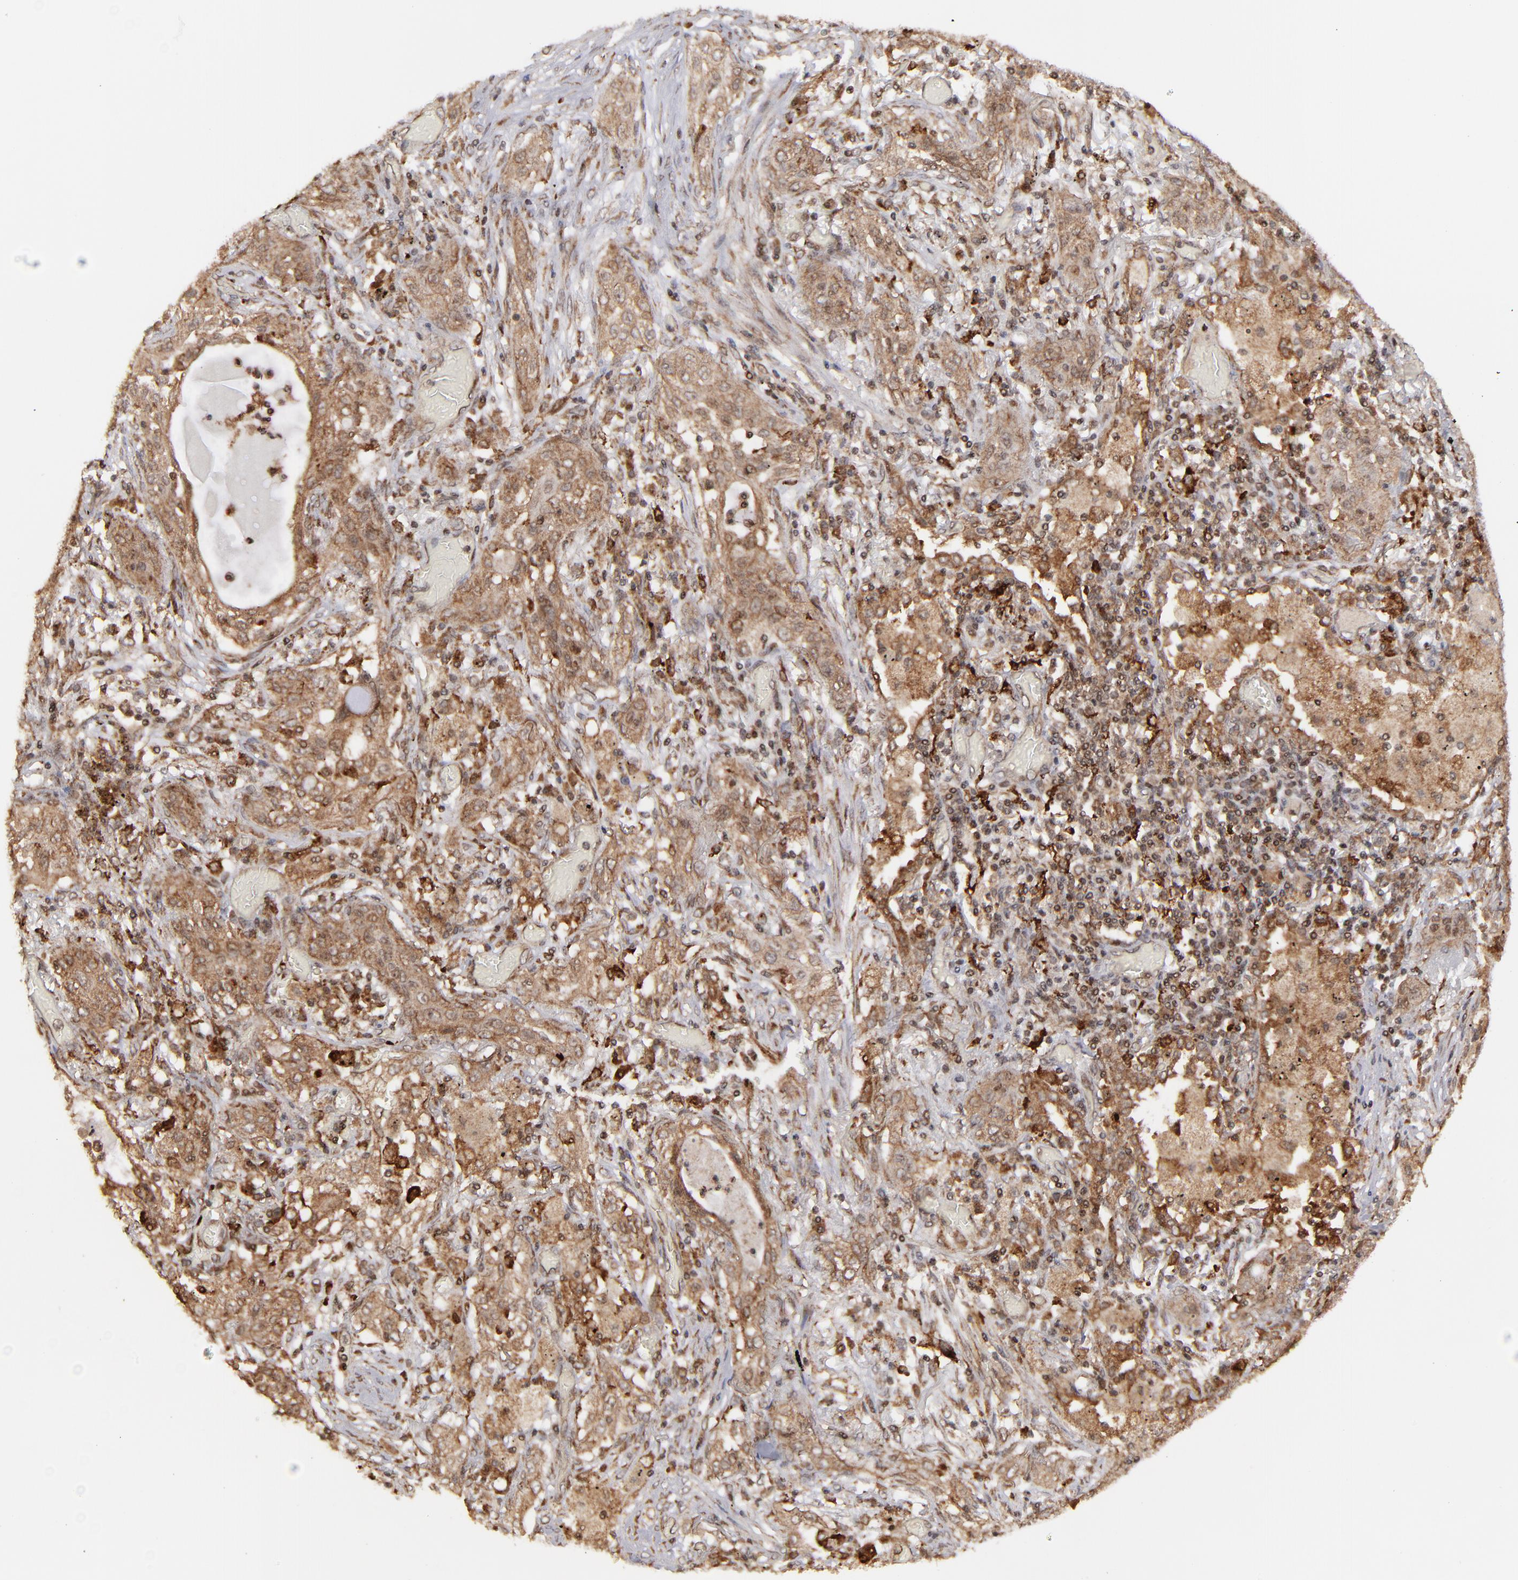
{"staining": {"intensity": "moderate", "quantity": ">75%", "location": "cytoplasmic/membranous,nuclear"}, "tissue": "lung cancer", "cell_type": "Tumor cells", "image_type": "cancer", "snomed": [{"axis": "morphology", "description": "Squamous cell carcinoma, NOS"}, {"axis": "topography", "description": "Lung"}], "caption": "Brown immunohistochemical staining in squamous cell carcinoma (lung) shows moderate cytoplasmic/membranous and nuclear staining in approximately >75% of tumor cells.", "gene": "RGS6", "patient": {"sex": "female", "age": 47}}